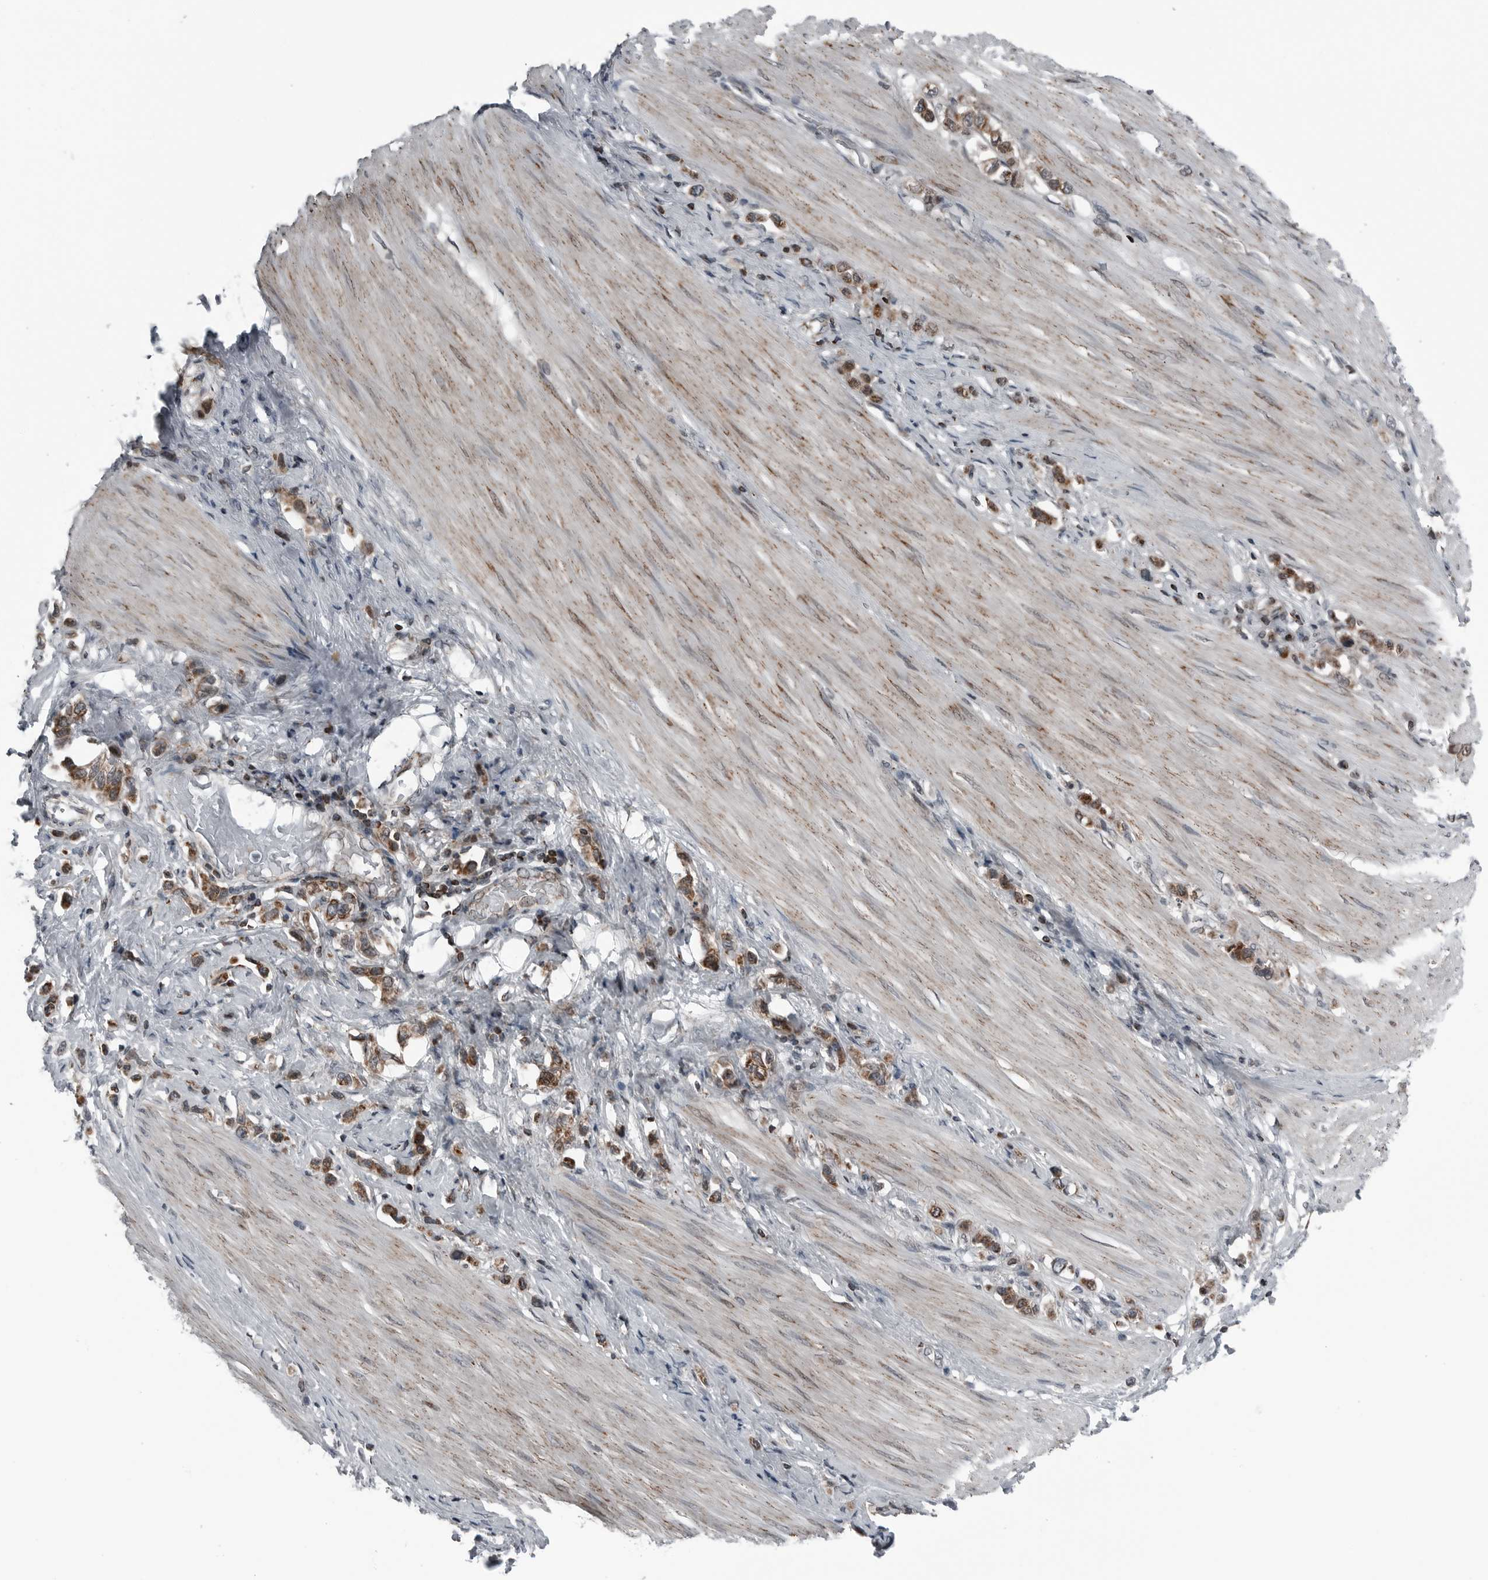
{"staining": {"intensity": "moderate", "quantity": ">75%", "location": "cytoplasmic/membranous"}, "tissue": "stomach cancer", "cell_type": "Tumor cells", "image_type": "cancer", "snomed": [{"axis": "morphology", "description": "Adenocarcinoma, NOS"}, {"axis": "topography", "description": "Stomach"}], "caption": "Immunohistochemical staining of human stomach cancer (adenocarcinoma) shows moderate cytoplasmic/membranous protein expression in approximately >75% of tumor cells.", "gene": "GAK", "patient": {"sex": "female", "age": 65}}